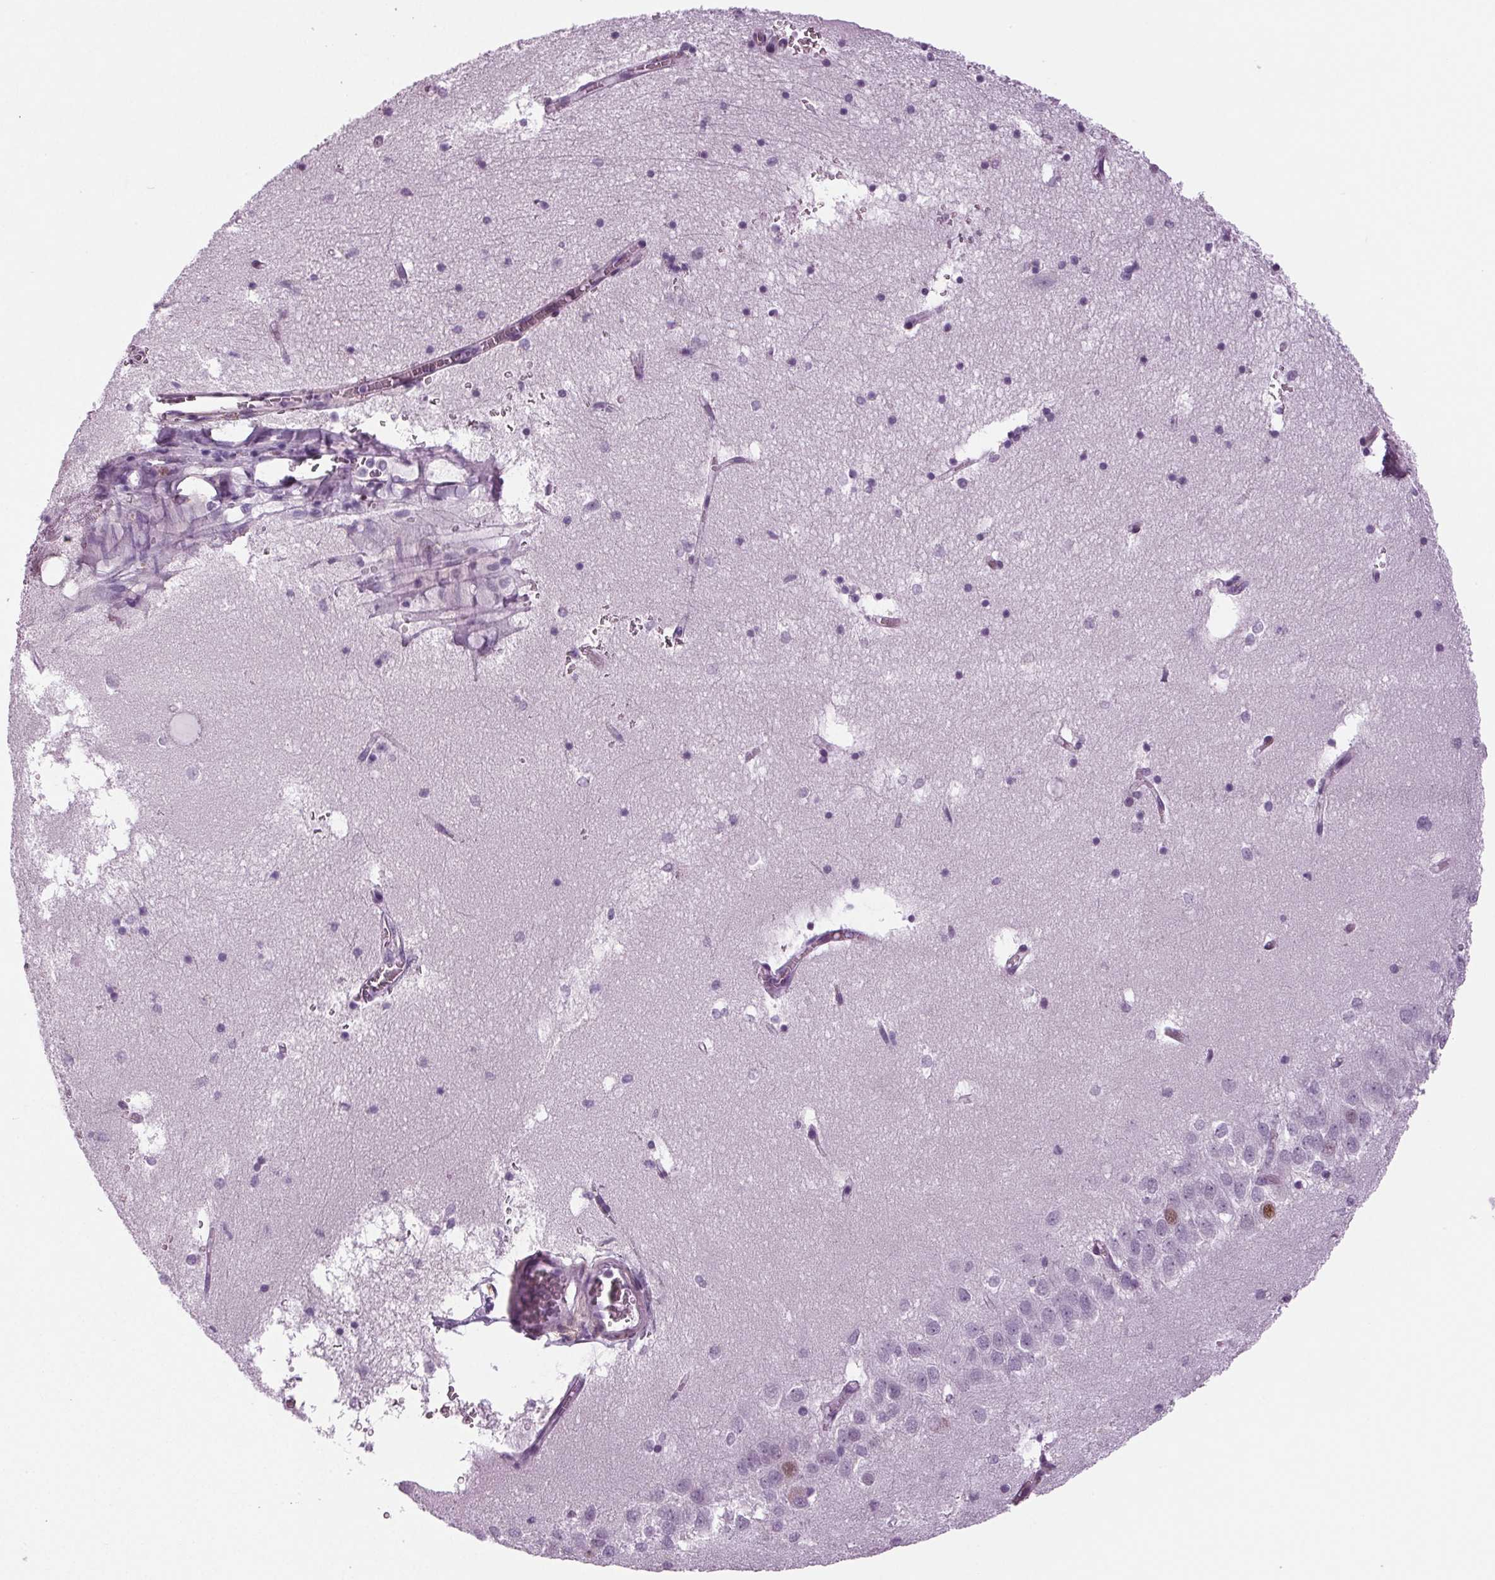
{"staining": {"intensity": "negative", "quantity": "none", "location": "none"}, "tissue": "hippocampus", "cell_type": "Glial cells", "image_type": "normal", "snomed": [{"axis": "morphology", "description": "Normal tissue, NOS"}, {"axis": "topography", "description": "Hippocampus"}], "caption": "Benign hippocampus was stained to show a protein in brown. There is no significant expression in glial cells. (DAB immunohistochemistry with hematoxylin counter stain).", "gene": "BHLHE22", "patient": {"sex": "male", "age": 58}}